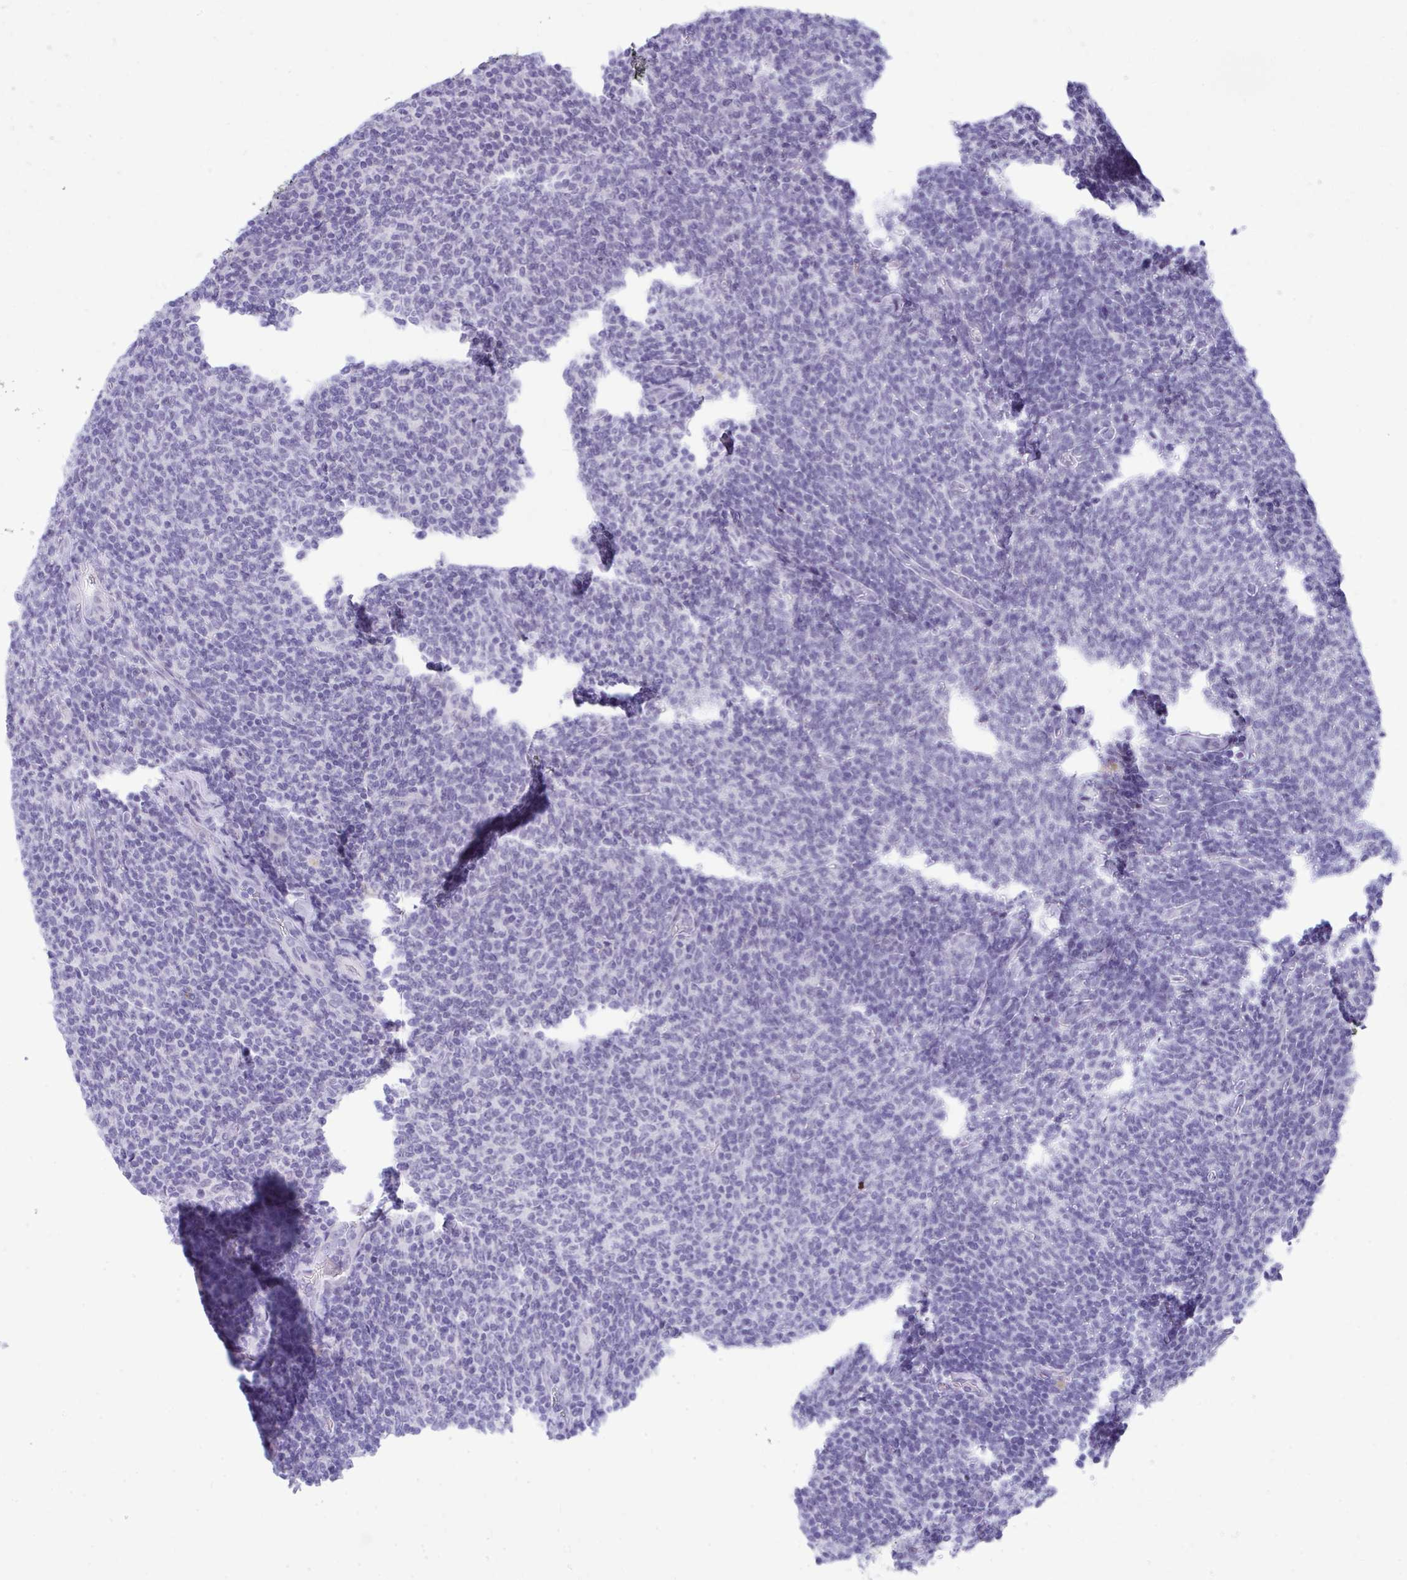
{"staining": {"intensity": "negative", "quantity": "none", "location": "none"}, "tissue": "lymphoma", "cell_type": "Tumor cells", "image_type": "cancer", "snomed": [{"axis": "morphology", "description": "Malignant lymphoma, non-Hodgkin's type, Low grade"}, {"axis": "topography", "description": "Lymph node"}], "caption": "DAB (3,3'-diaminobenzidine) immunohistochemical staining of human malignant lymphoma, non-Hodgkin's type (low-grade) reveals no significant staining in tumor cells.", "gene": "PIGZ", "patient": {"sex": "male", "age": 52}}